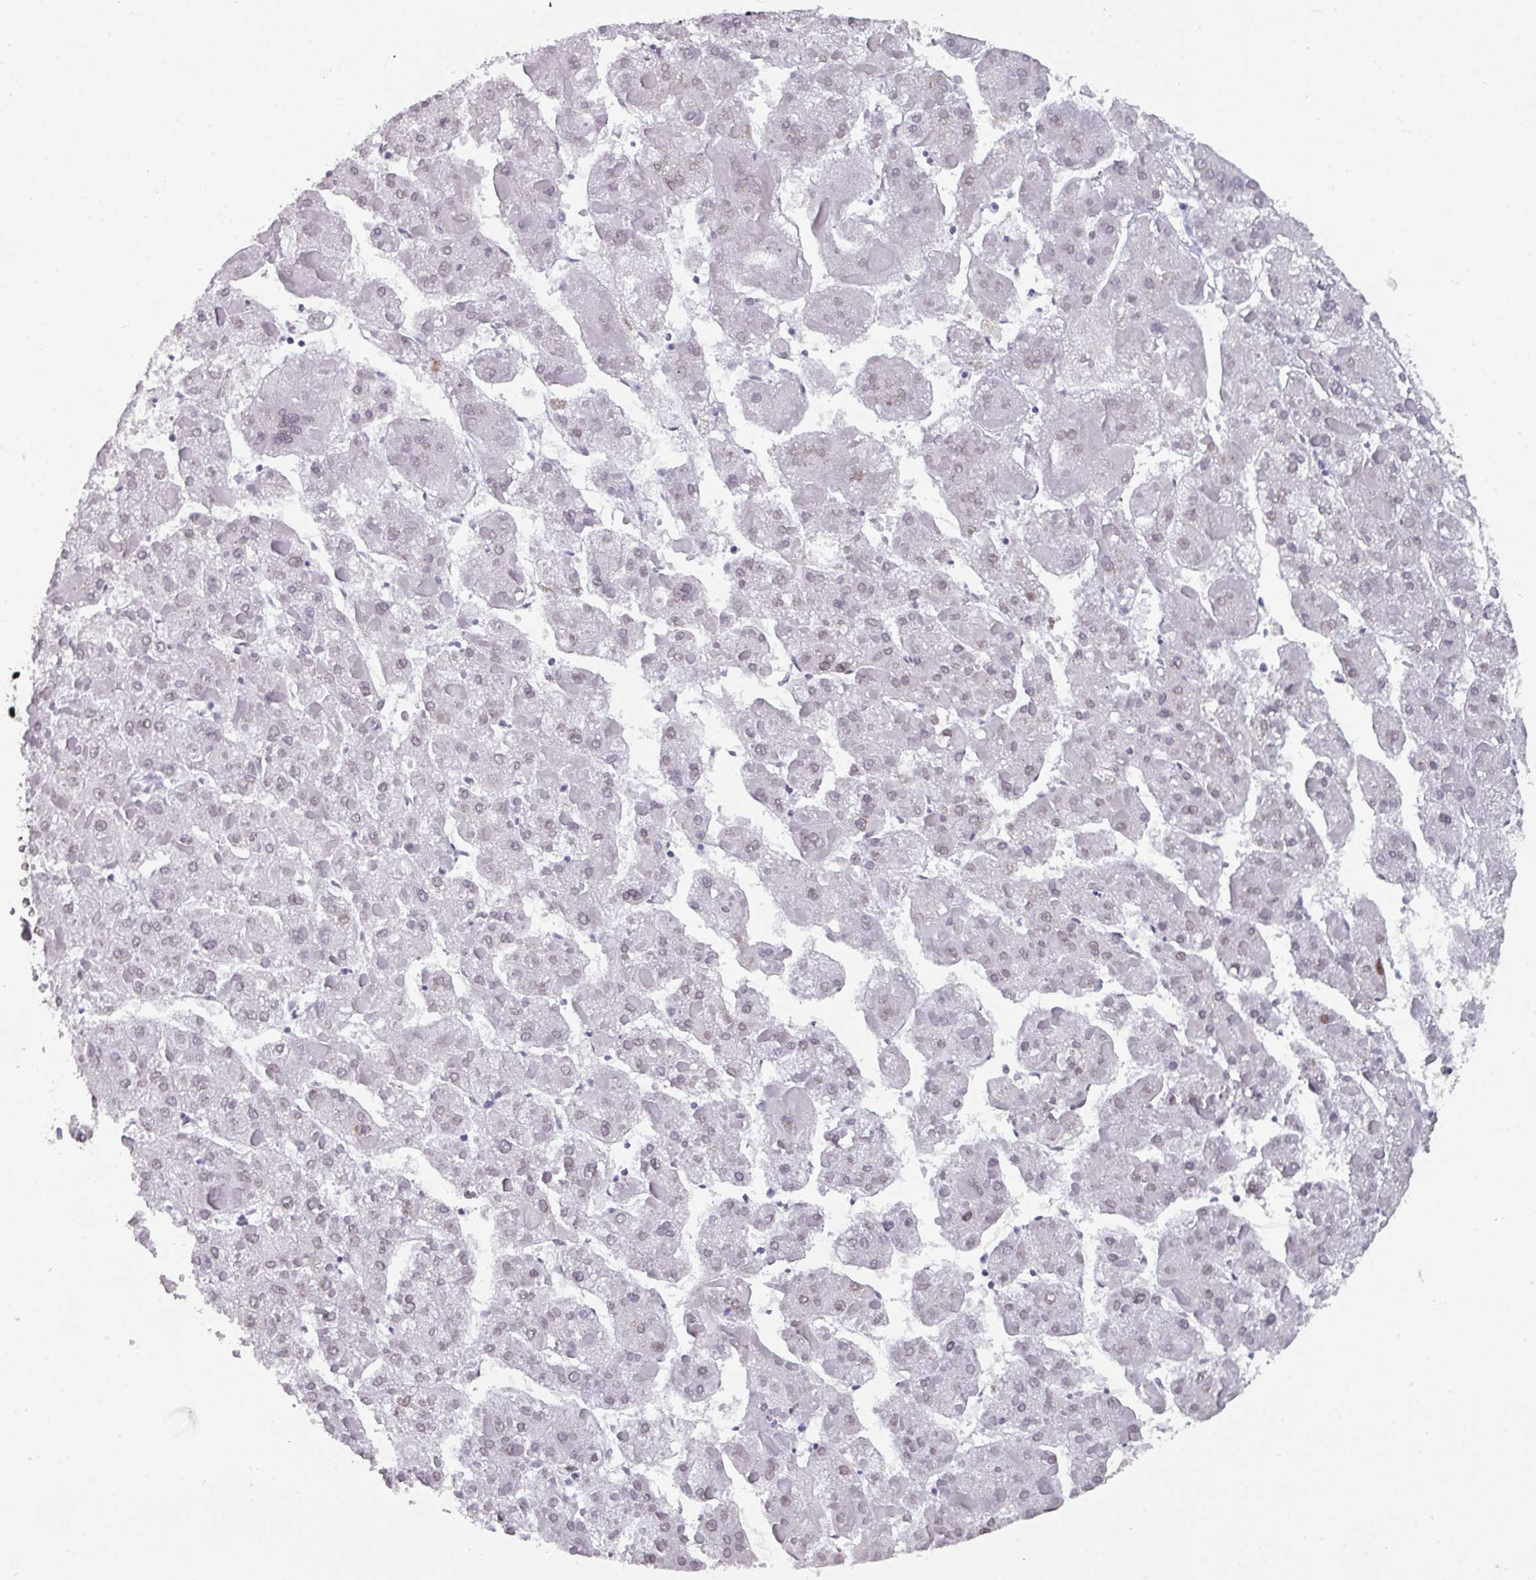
{"staining": {"intensity": "weak", "quantity": "<25%", "location": "nuclear"}, "tissue": "liver cancer", "cell_type": "Tumor cells", "image_type": "cancer", "snomed": [{"axis": "morphology", "description": "Carcinoma, Hepatocellular, NOS"}, {"axis": "topography", "description": "Liver"}], "caption": "Human liver hepatocellular carcinoma stained for a protein using immunohistochemistry (IHC) displays no staining in tumor cells.", "gene": "RASAL3", "patient": {"sex": "female", "age": 73}}